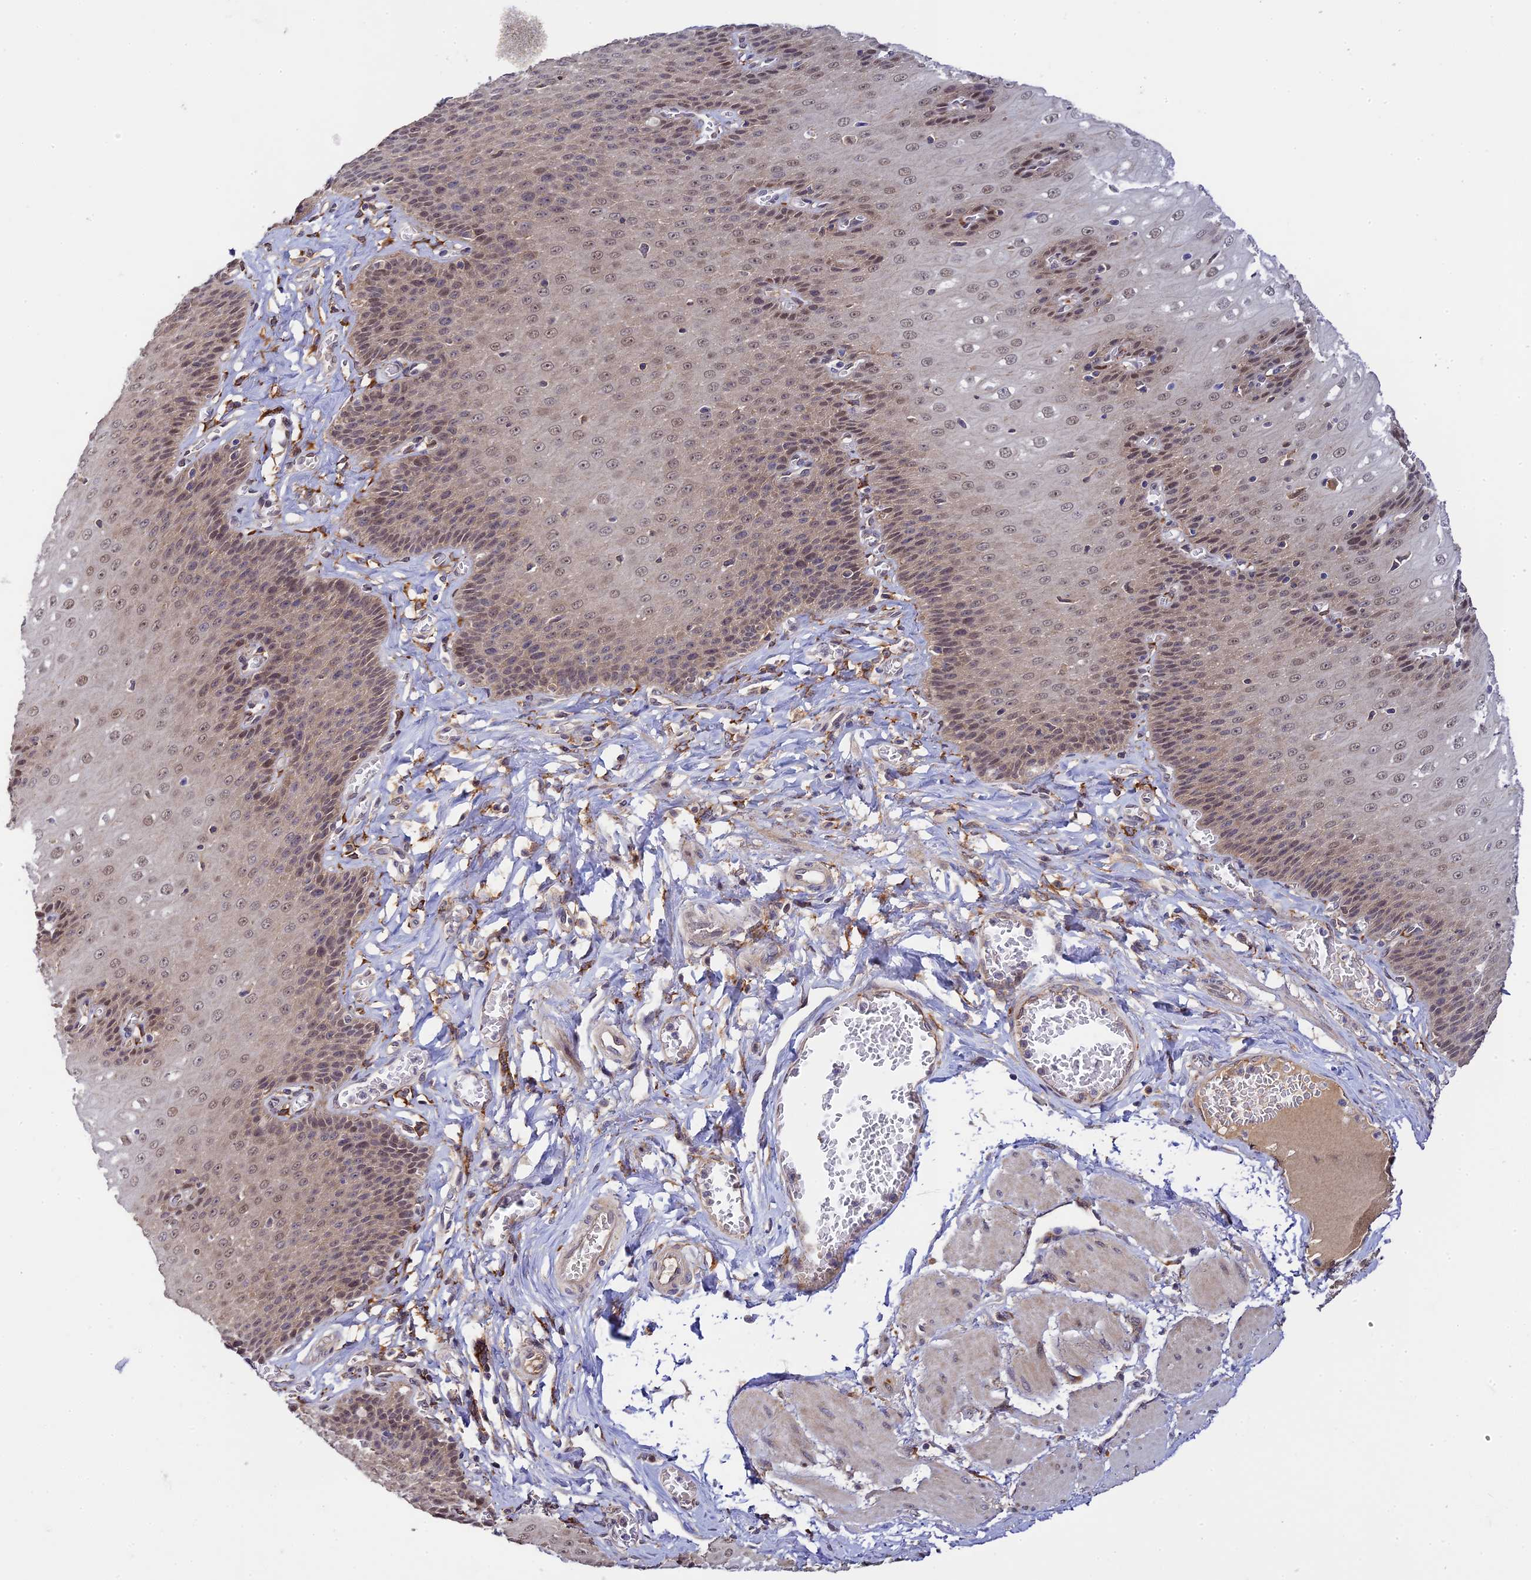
{"staining": {"intensity": "moderate", "quantity": "<25%", "location": "cytoplasmic/membranous,nuclear"}, "tissue": "esophagus", "cell_type": "Squamous epithelial cells", "image_type": "normal", "snomed": [{"axis": "morphology", "description": "Normal tissue, NOS"}, {"axis": "topography", "description": "Esophagus"}], "caption": "Esophagus stained with immunohistochemistry demonstrates moderate cytoplasmic/membranous,nuclear staining in approximately <25% of squamous epithelial cells. The staining was performed using DAB (3,3'-diaminobenzidine), with brown indicating positive protein expression. Nuclei are stained blue with hematoxylin.", "gene": "P3H3", "patient": {"sex": "male", "age": 60}}